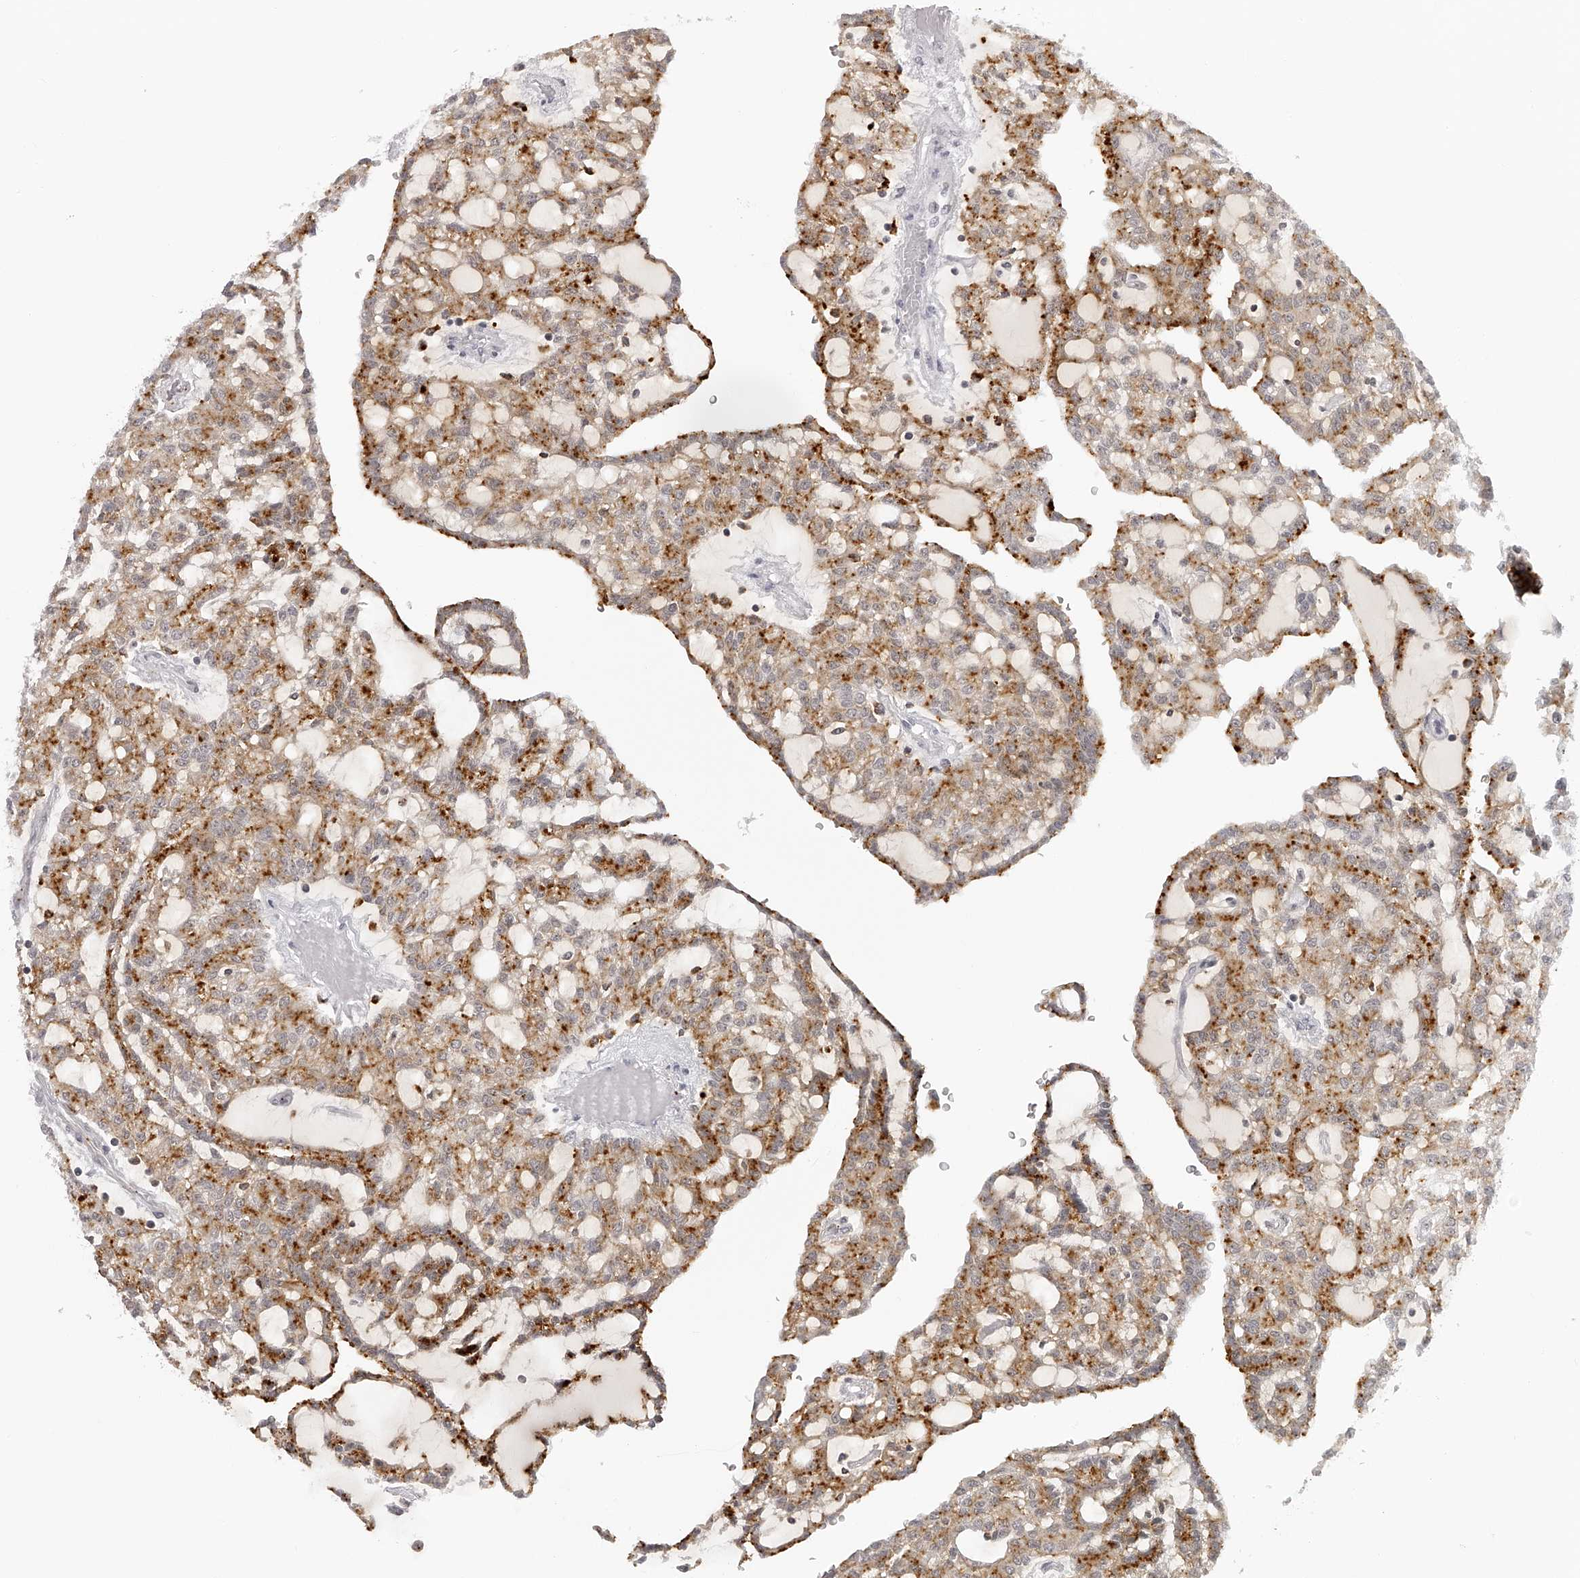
{"staining": {"intensity": "strong", "quantity": "25%-75%", "location": "cytoplasmic/membranous"}, "tissue": "renal cancer", "cell_type": "Tumor cells", "image_type": "cancer", "snomed": [{"axis": "morphology", "description": "Adenocarcinoma, NOS"}, {"axis": "topography", "description": "Kidney"}], "caption": "Immunohistochemical staining of human renal cancer (adenocarcinoma) reveals high levels of strong cytoplasmic/membranous positivity in approximately 25%-75% of tumor cells.", "gene": "RNF220", "patient": {"sex": "male", "age": 63}}